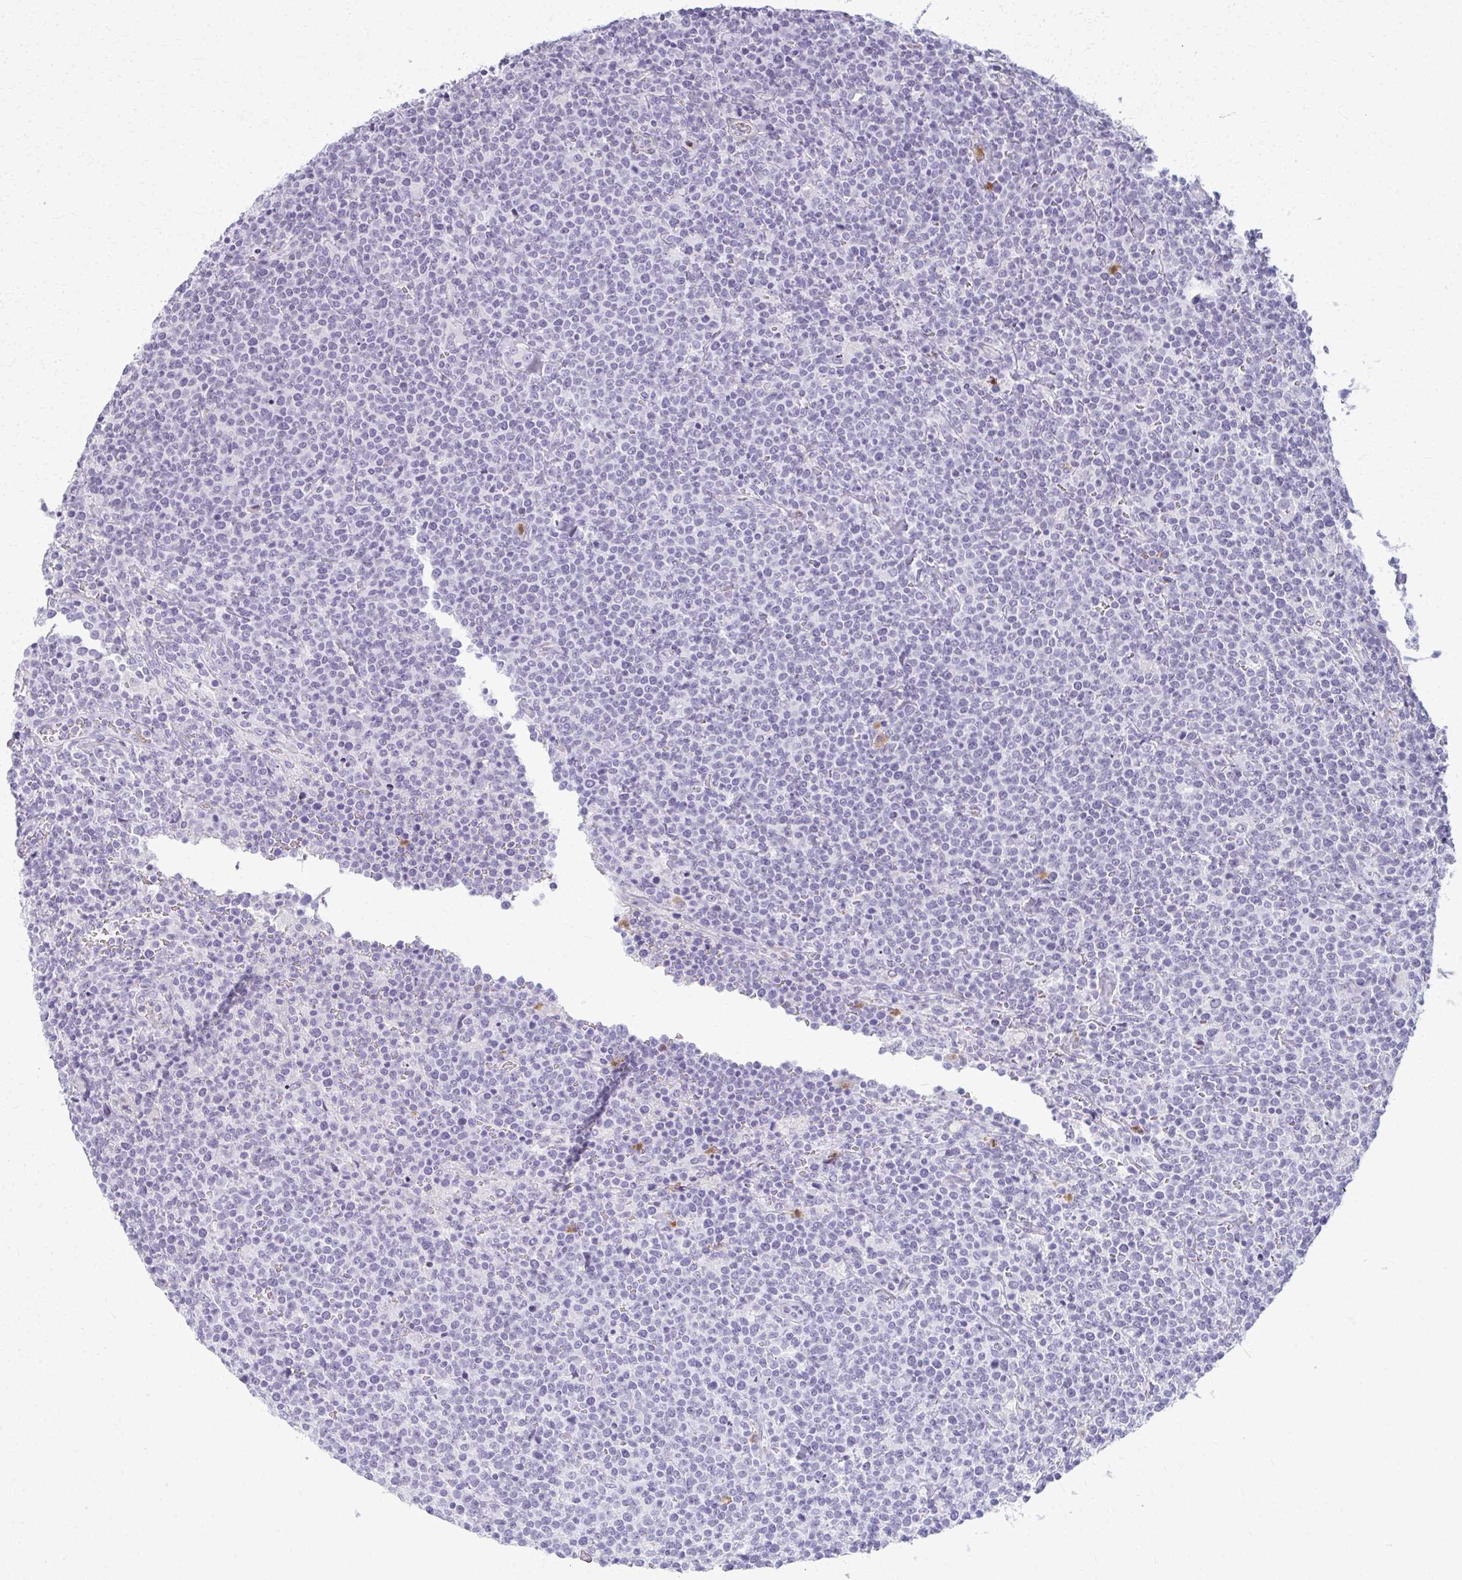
{"staining": {"intensity": "negative", "quantity": "none", "location": "none"}, "tissue": "lymphoma", "cell_type": "Tumor cells", "image_type": "cancer", "snomed": [{"axis": "morphology", "description": "Malignant lymphoma, non-Hodgkin's type, High grade"}, {"axis": "topography", "description": "Lymph node"}], "caption": "This is an immunohistochemistry (IHC) histopathology image of human high-grade malignant lymphoma, non-Hodgkin's type. There is no positivity in tumor cells.", "gene": "CA3", "patient": {"sex": "male", "age": 61}}